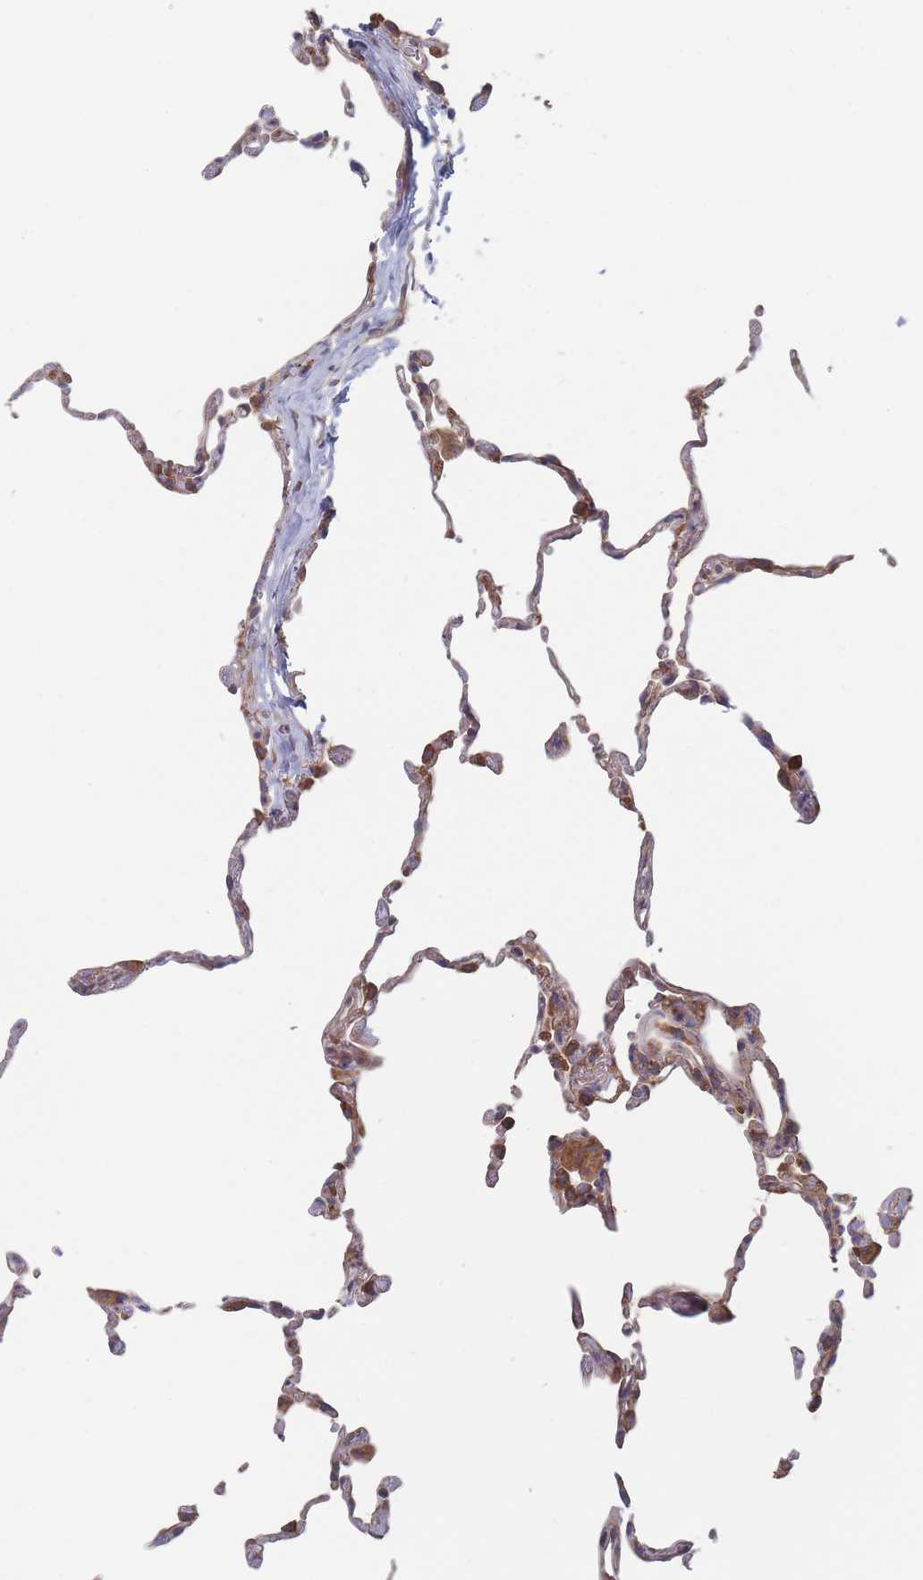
{"staining": {"intensity": "weak", "quantity": "<25%", "location": "cytoplasmic/membranous"}, "tissue": "lung", "cell_type": "Alveolar cells", "image_type": "normal", "snomed": [{"axis": "morphology", "description": "Normal tissue, NOS"}, {"axis": "topography", "description": "Lung"}], "caption": "Image shows no significant protein positivity in alveolar cells of benign lung. (DAB IHC, high magnification).", "gene": "KDSR", "patient": {"sex": "female", "age": 57}}